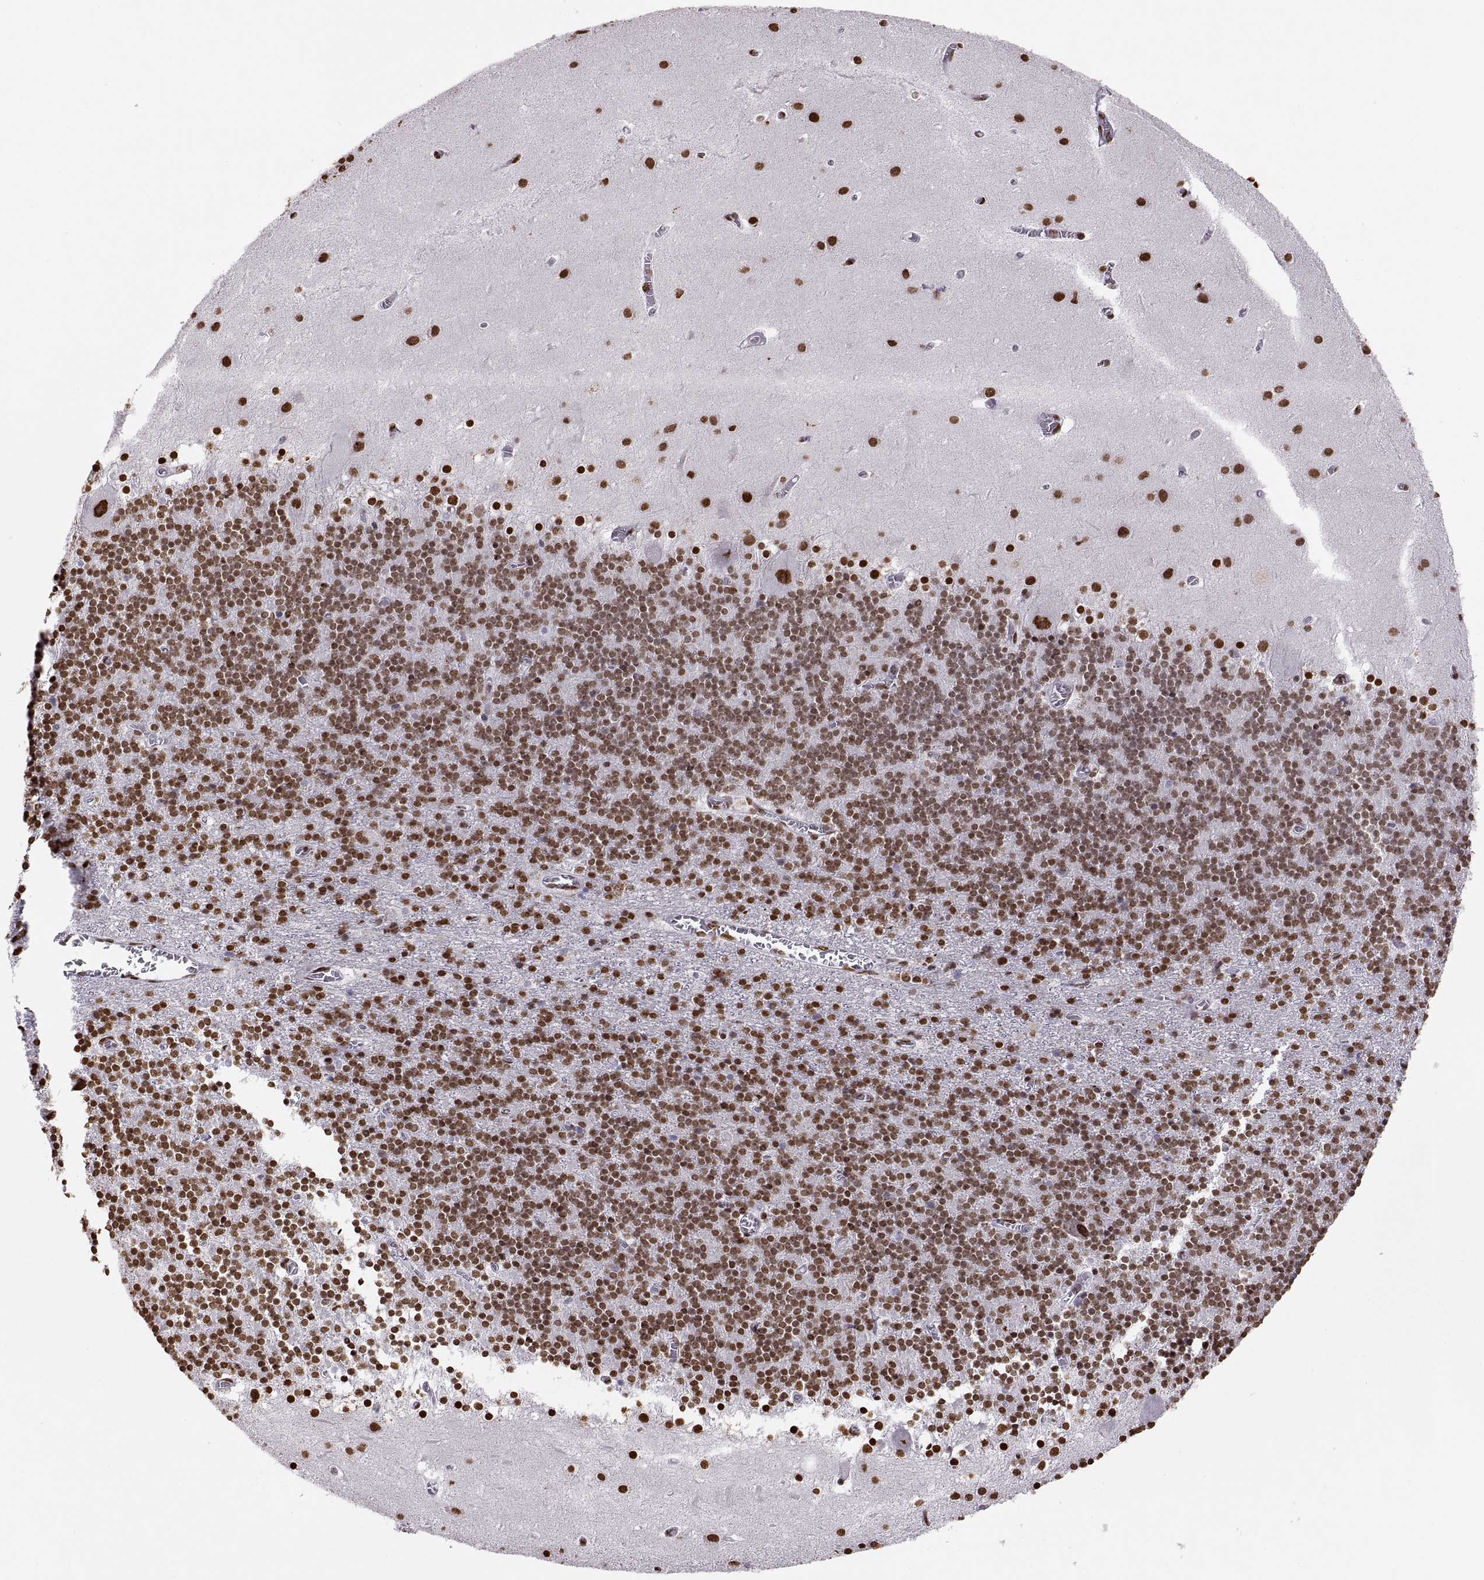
{"staining": {"intensity": "strong", "quantity": "25%-75%", "location": "nuclear"}, "tissue": "cerebellum", "cell_type": "Cells in granular layer", "image_type": "normal", "snomed": [{"axis": "morphology", "description": "Normal tissue, NOS"}, {"axis": "topography", "description": "Cerebellum"}], "caption": "The histopathology image demonstrates immunohistochemical staining of unremarkable cerebellum. There is strong nuclear staining is appreciated in approximately 25%-75% of cells in granular layer. Nuclei are stained in blue.", "gene": "SNAI1", "patient": {"sex": "male", "age": 70}}